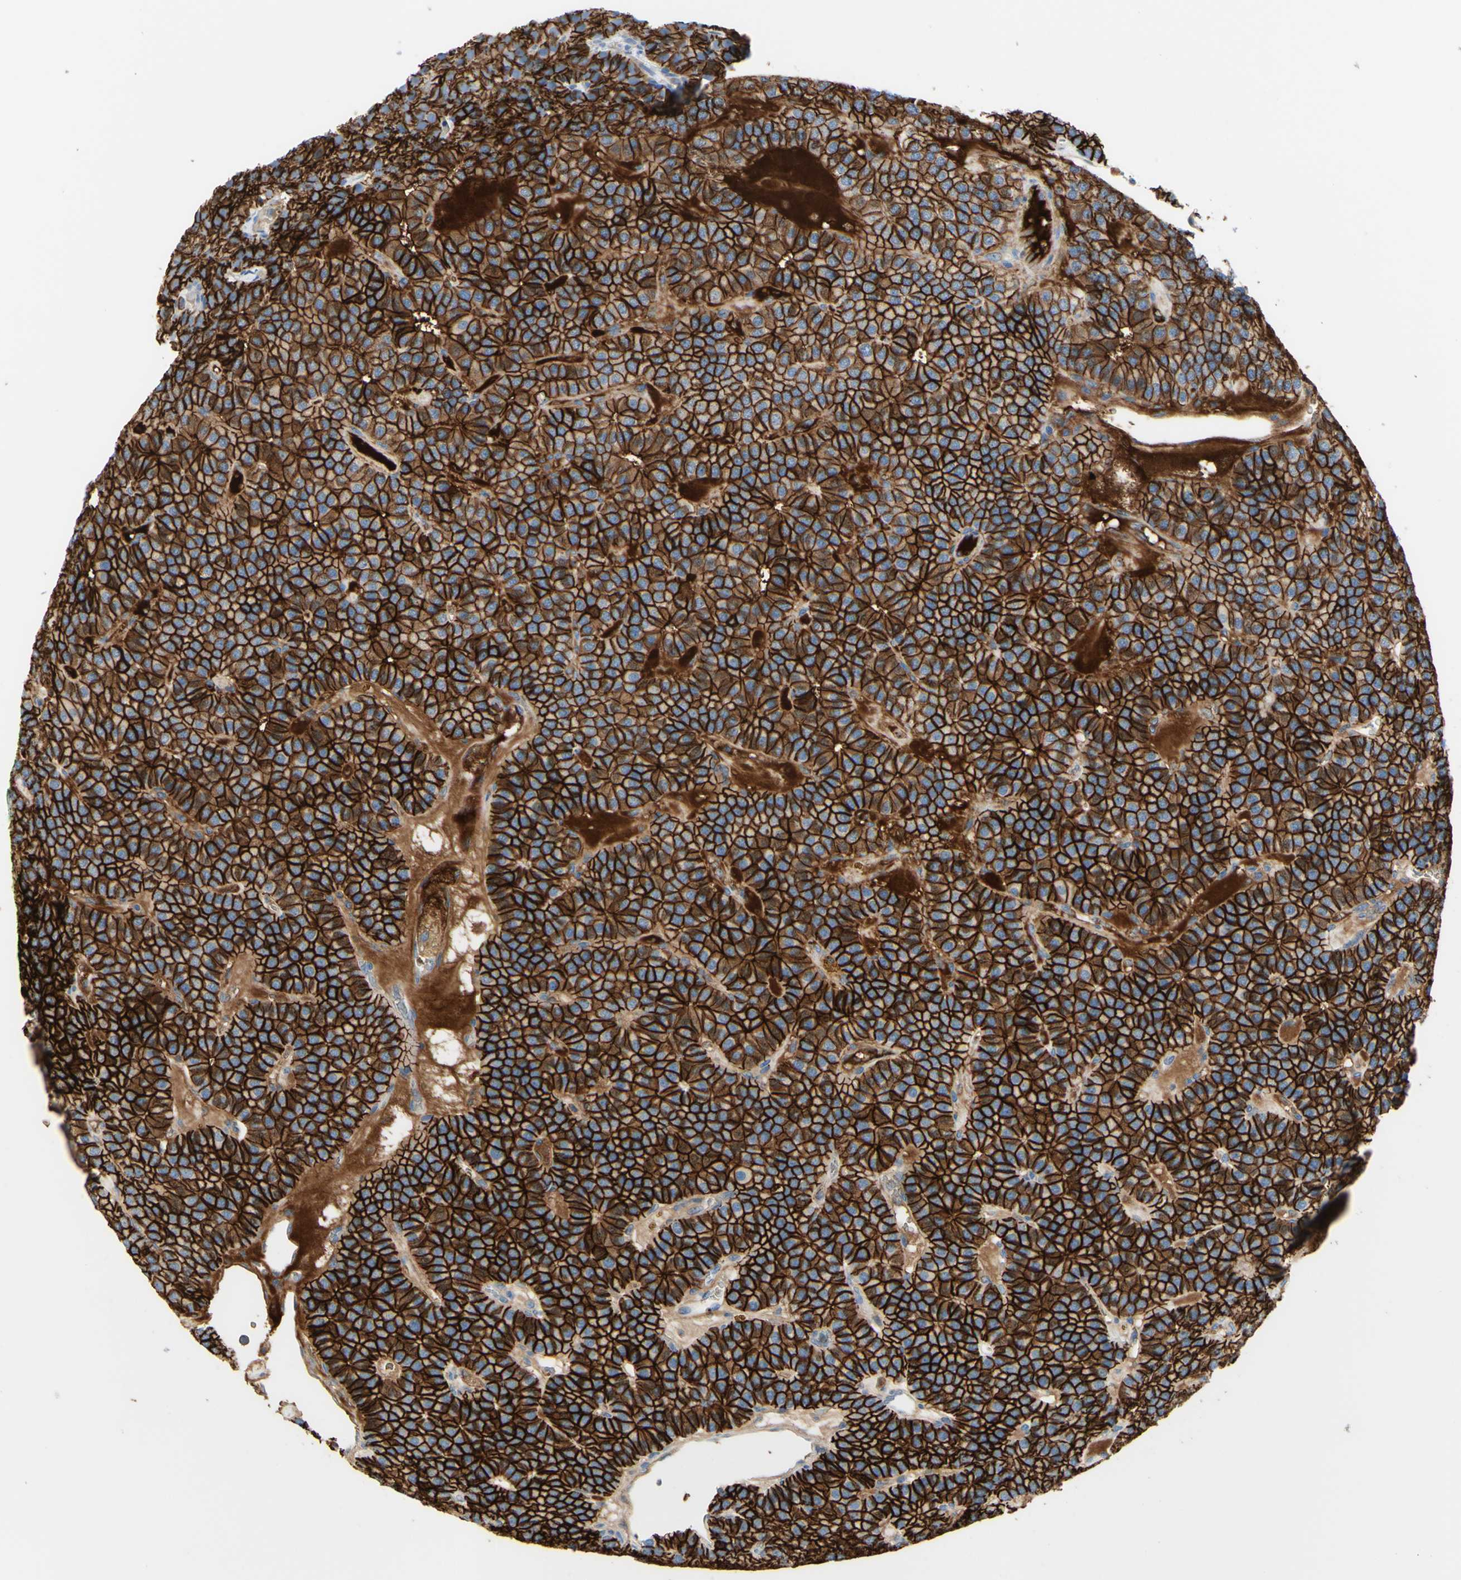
{"staining": {"intensity": "strong", "quantity": ">75%", "location": "cytoplasmic/membranous"}, "tissue": "parathyroid gland", "cell_type": "Glandular cells", "image_type": "normal", "snomed": [{"axis": "morphology", "description": "Normal tissue, NOS"}, {"axis": "morphology", "description": "Adenoma, NOS"}, {"axis": "topography", "description": "Parathyroid gland"}], "caption": "Approximately >75% of glandular cells in benign parathyroid gland demonstrate strong cytoplasmic/membranous protein positivity as visualized by brown immunohistochemical staining.", "gene": "ALCAM", "patient": {"sex": "female", "age": 86}}